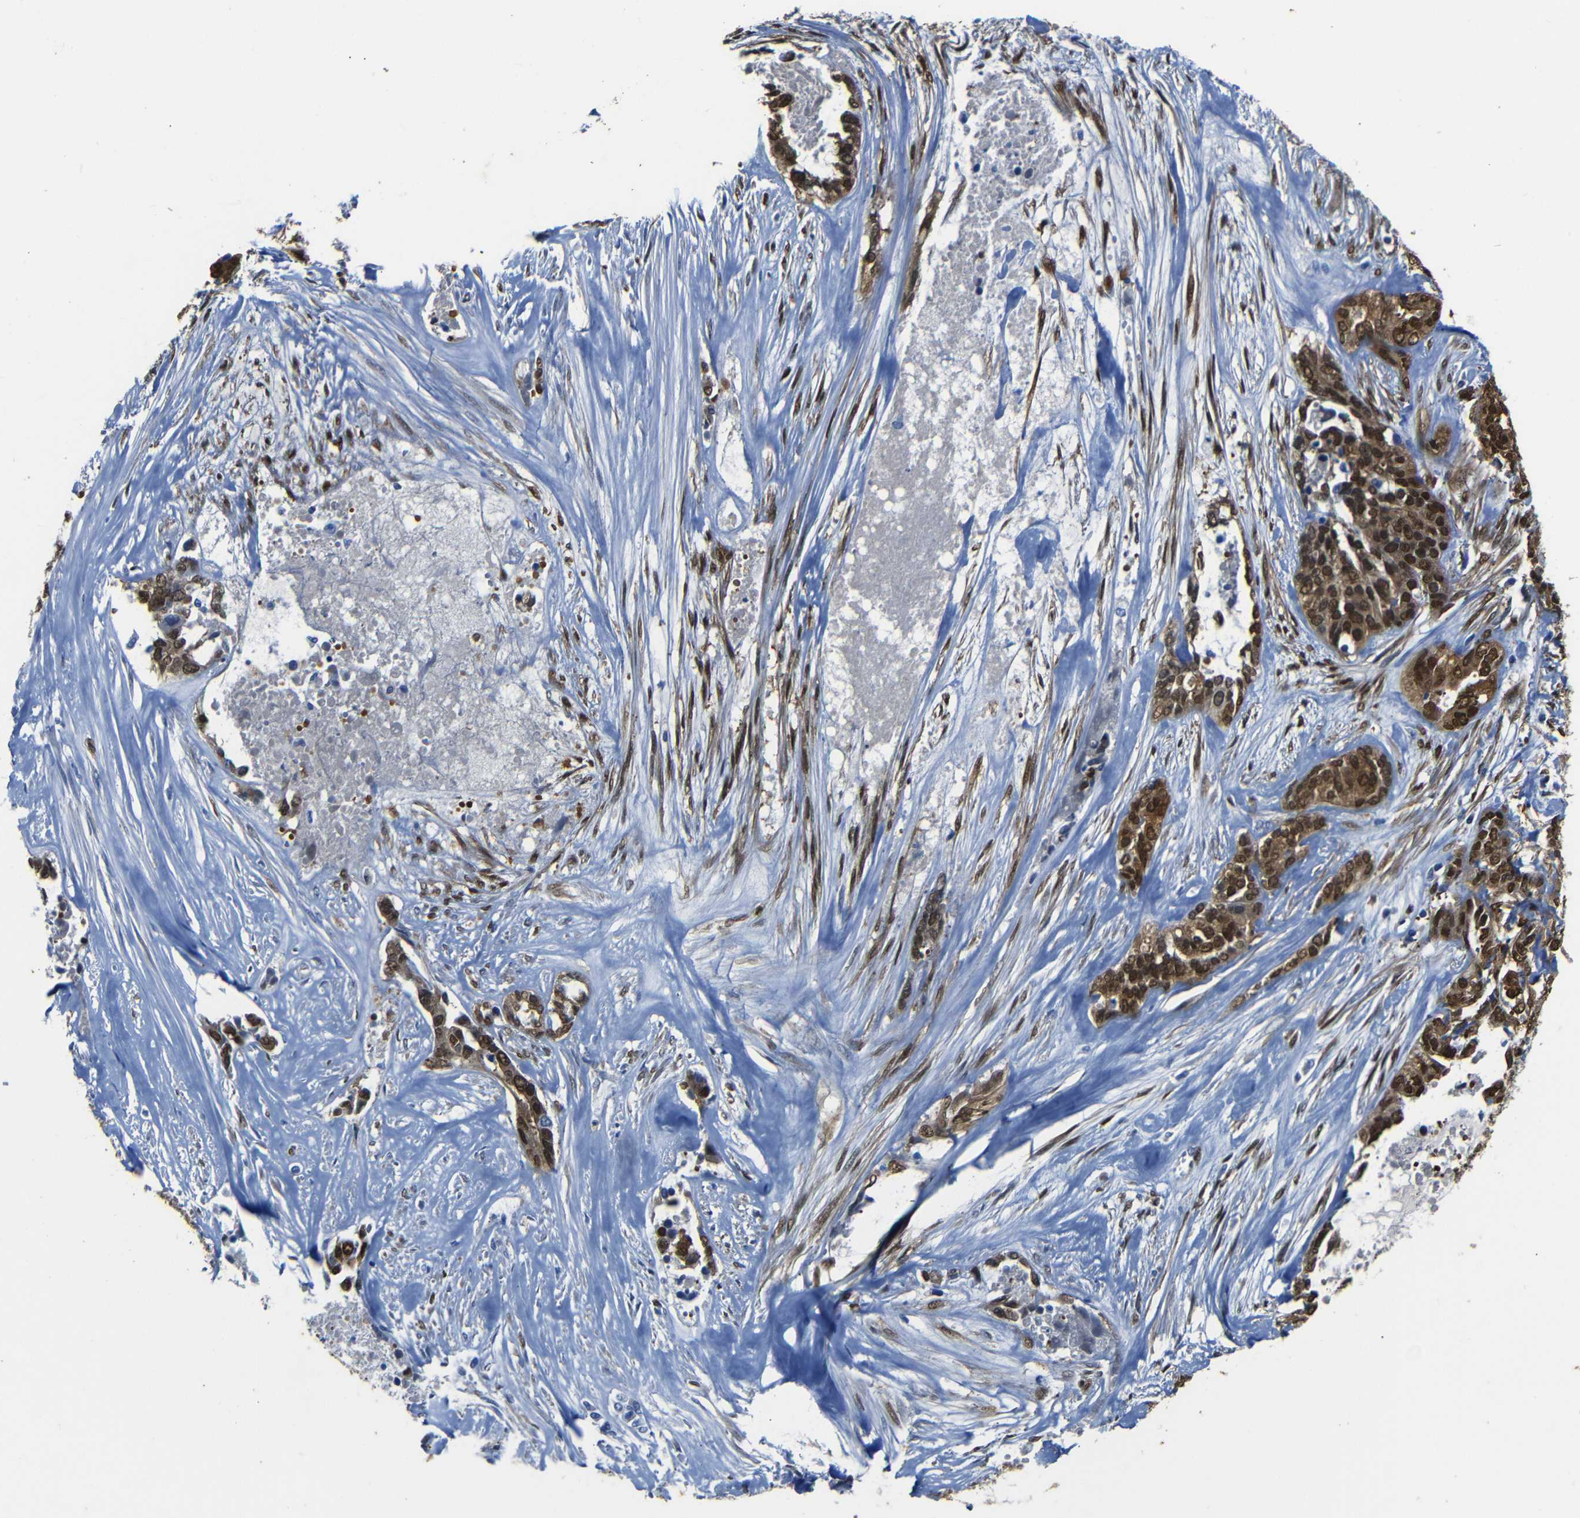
{"staining": {"intensity": "strong", "quantity": ">75%", "location": "cytoplasmic/membranous,nuclear"}, "tissue": "ovarian cancer", "cell_type": "Tumor cells", "image_type": "cancer", "snomed": [{"axis": "morphology", "description": "Cystadenocarcinoma, serous, NOS"}, {"axis": "topography", "description": "Ovary"}], "caption": "Tumor cells display high levels of strong cytoplasmic/membranous and nuclear expression in approximately >75% of cells in ovarian cancer (serous cystadenocarcinoma).", "gene": "YAP1", "patient": {"sex": "female", "age": 44}}